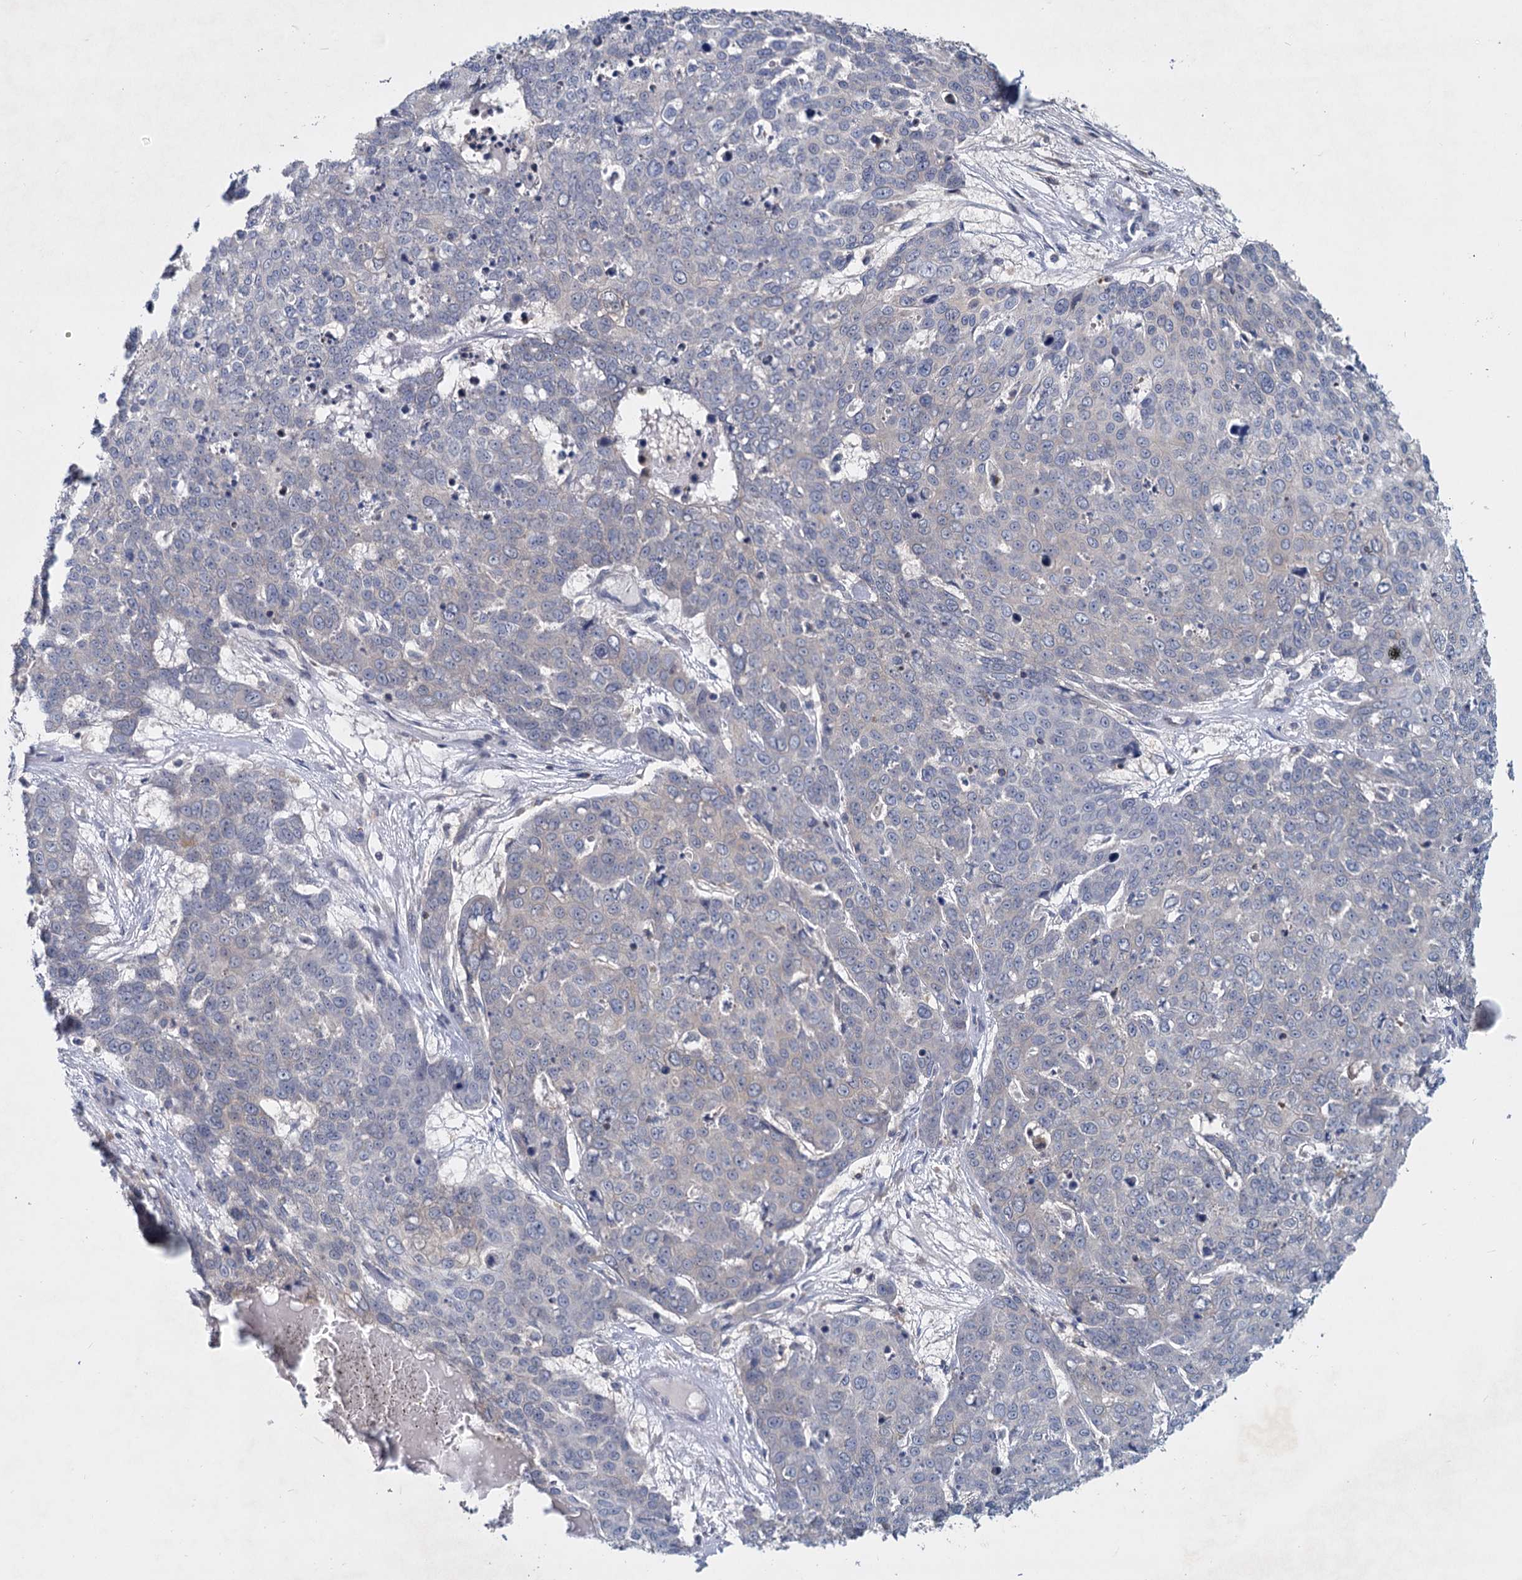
{"staining": {"intensity": "negative", "quantity": "none", "location": "none"}, "tissue": "skin cancer", "cell_type": "Tumor cells", "image_type": "cancer", "snomed": [{"axis": "morphology", "description": "Squamous cell carcinoma, NOS"}, {"axis": "topography", "description": "Skin"}], "caption": "Skin squamous cell carcinoma was stained to show a protein in brown. There is no significant positivity in tumor cells.", "gene": "LRCH4", "patient": {"sex": "male", "age": 71}}